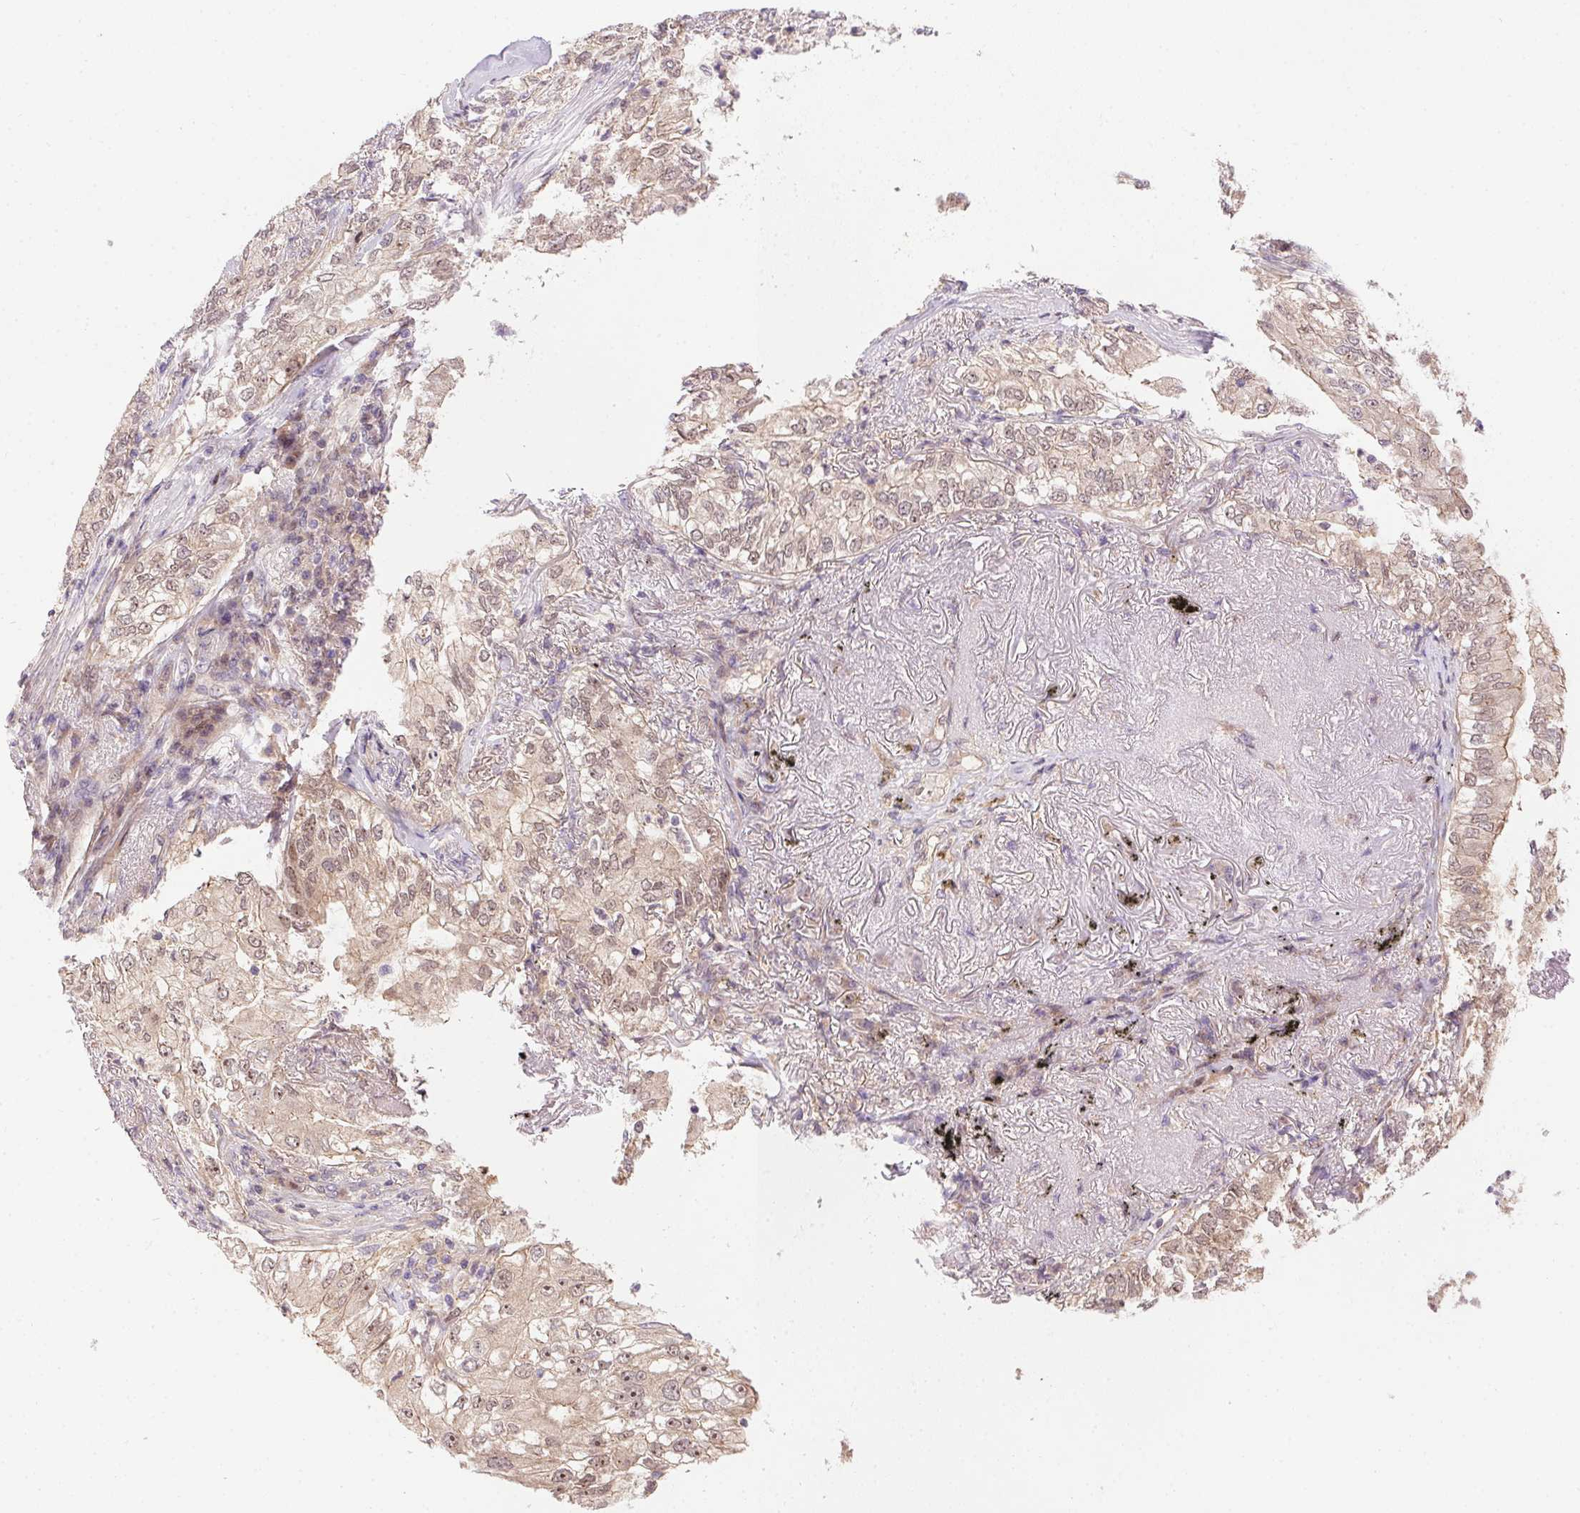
{"staining": {"intensity": "weak", "quantity": "25%-75%", "location": "cytoplasmic/membranous,nuclear"}, "tissue": "lung cancer", "cell_type": "Tumor cells", "image_type": "cancer", "snomed": [{"axis": "morphology", "description": "Adenocarcinoma, NOS"}, {"axis": "topography", "description": "Lung"}], "caption": "High-magnification brightfield microscopy of adenocarcinoma (lung) stained with DAB (brown) and counterstained with hematoxylin (blue). tumor cells exhibit weak cytoplasmic/membranous and nuclear positivity is identified in approximately25%-75% of cells.", "gene": "NUDT16", "patient": {"sex": "female", "age": 73}}